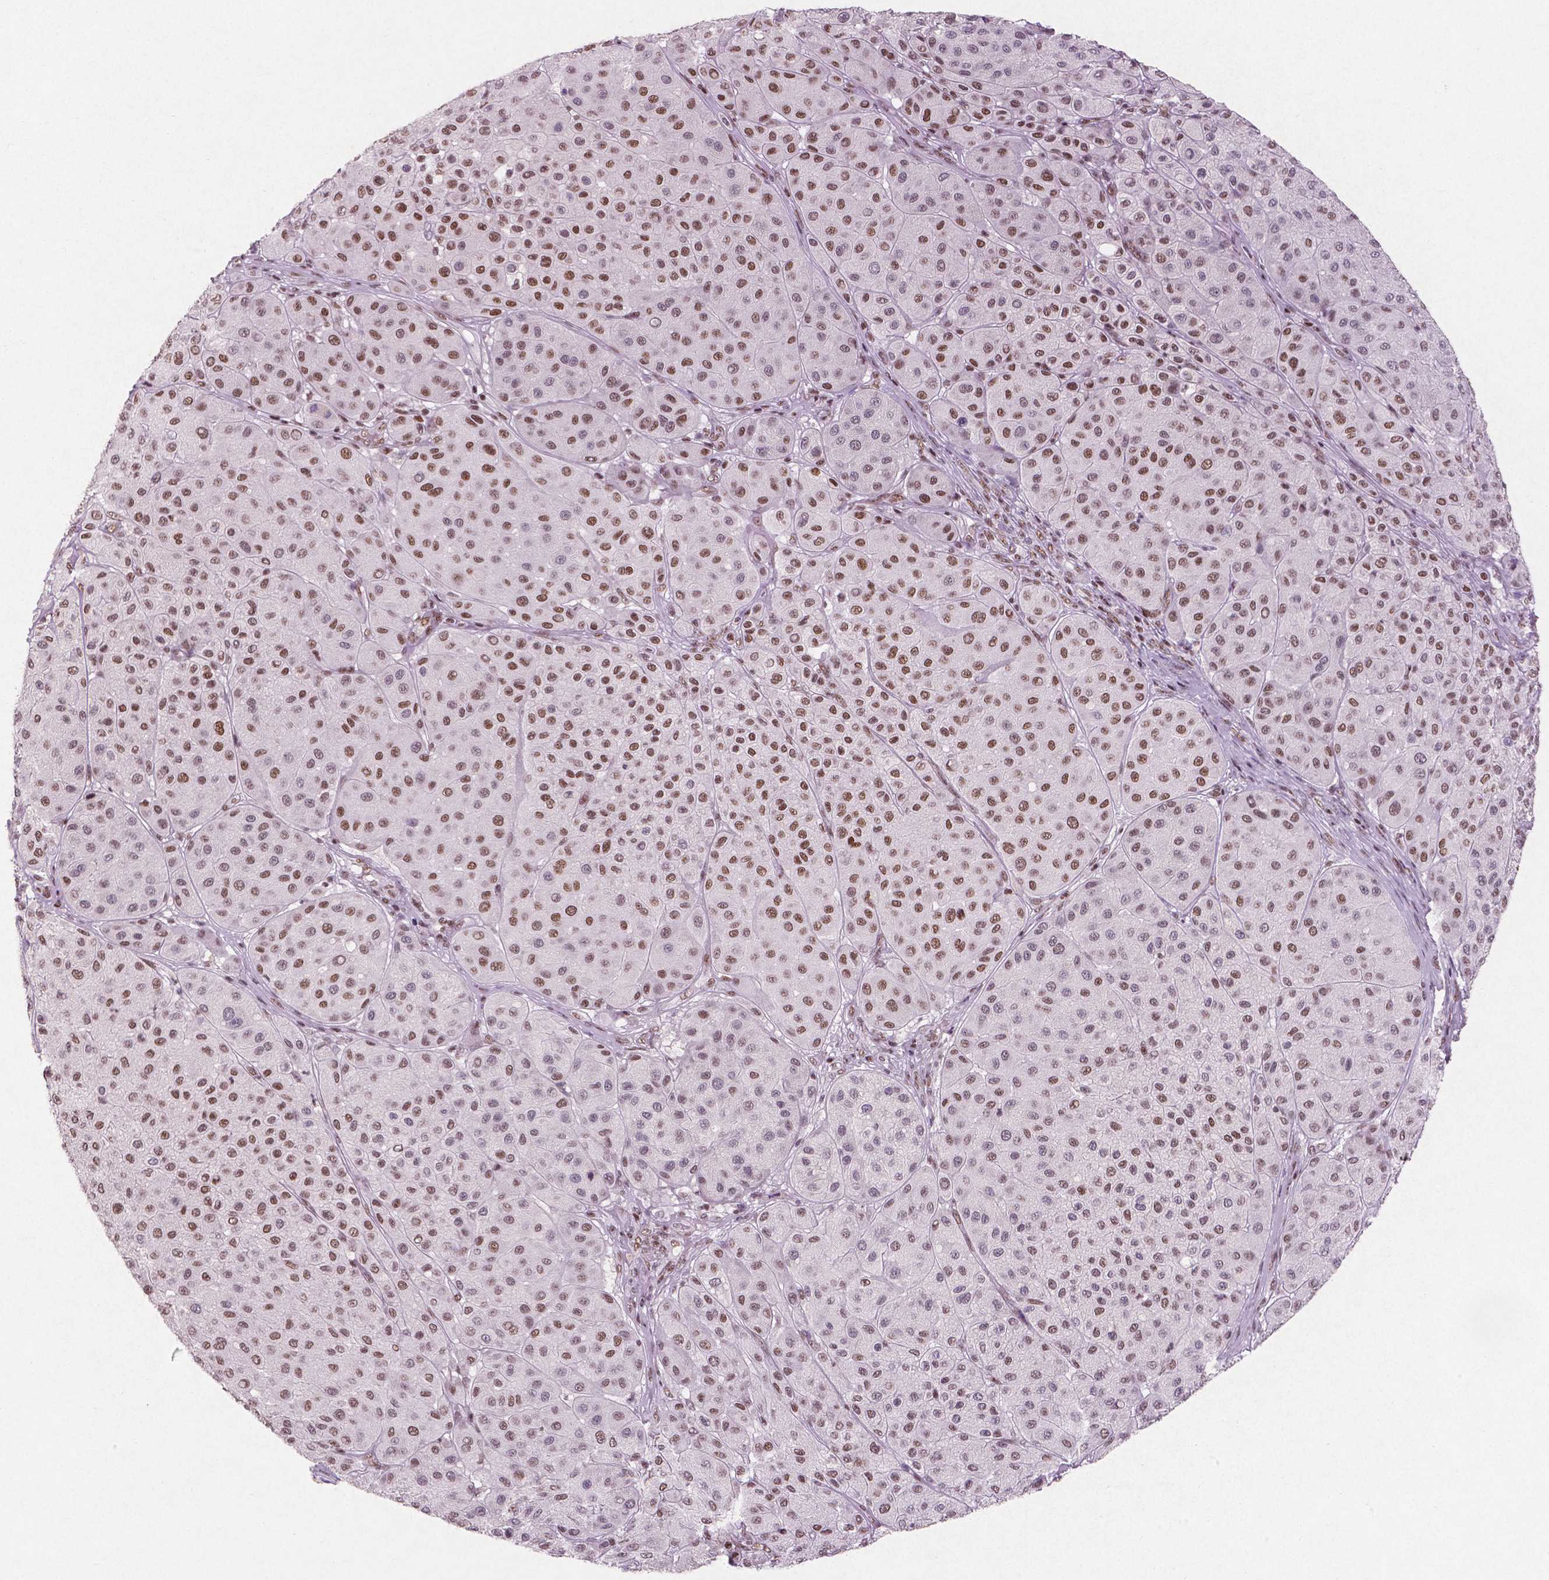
{"staining": {"intensity": "moderate", "quantity": ">75%", "location": "nuclear"}, "tissue": "melanoma", "cell_type": "Tumor cells", "image_type": "cancer", "snomed": [{"axis": "morphology", "description": "Malignant melanoma, Metastatic site"}, {"axis": "topography", "description": "Smooth muscle"}], "caption": "DAB immunohistochemical staining of malignant melanoma (metastatic site) exhibits moderate nuclear protein positivity in about >75% of tumor cells.", "gene": "BRD4", "patient": {"sex": "male", "age": 41}}